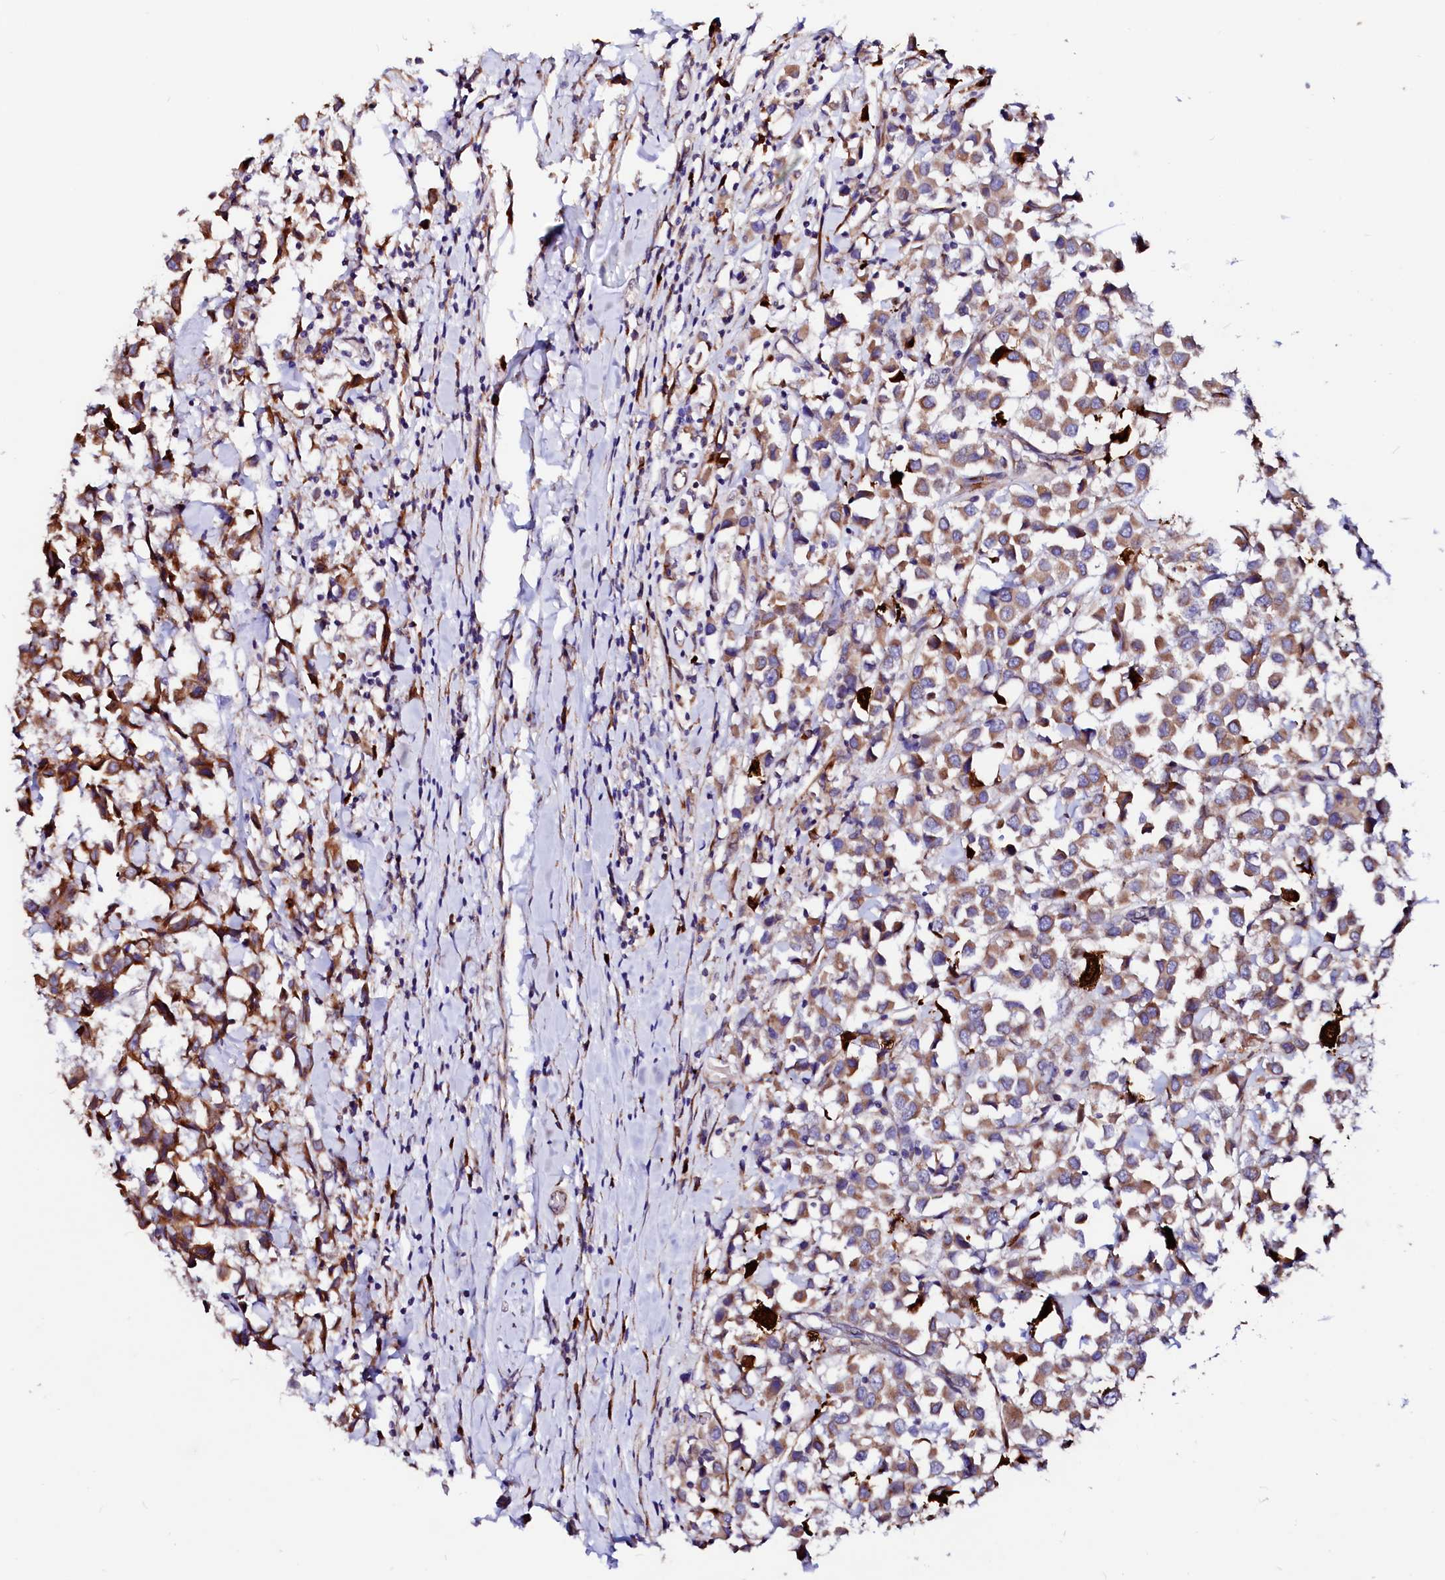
{"staining": {"intensity": "strong", "quantity": ">75%", "location": "cytoplasmic/membranous"}, "tissue": "breast cancer", "cell_type": "Tumor cells", "image_type": "cancer", "snomed": [{"axis": "morphology", "description": "Duct carcinoma"}, {"axis": "topography", "description": "Breast"}], "caption": "Protein staining demonstrates strong cytoplasmic/membranous staining in about >75% of tumor cells in breast cancer (invasive ductal carcinoma). (DAB (3,3'-diaminobenzidine) = brown stain, brightfield microscopy at high magnification).", "gene": "LMAN1", "patient": {"sex": "female", "age": 61}}